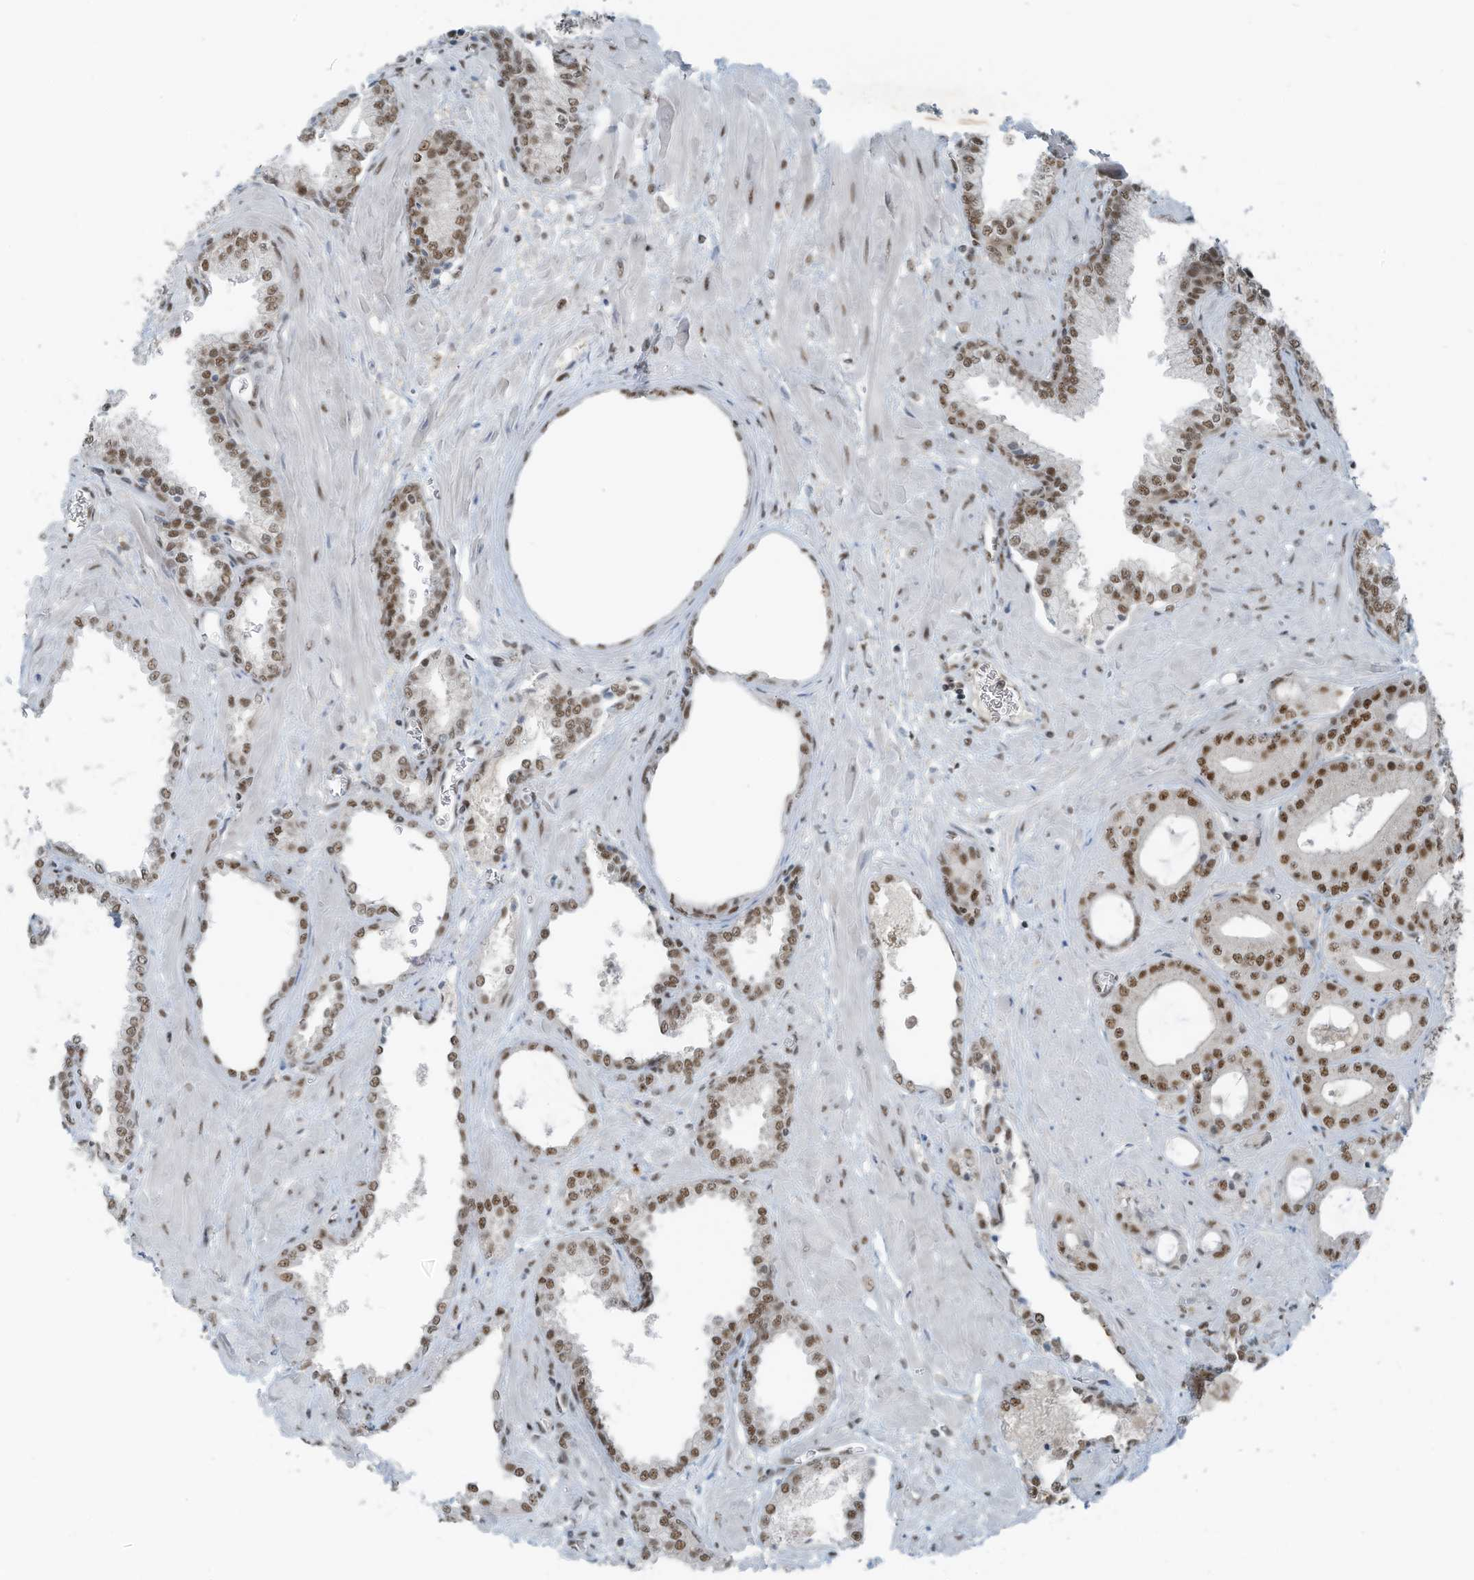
{"staining": {"intensity": "moderate", "quantity": ">75%", "location": "nuclear"}, "tissue": "prostate cancer", "cell_type": "Tumor cells", "image_type": "cancer", "snomed": [{"axis": "morphology", "description": "Adenocarcinoma, Low grade"}, {"axis": "topography", "description": "Prostate"}], "caption": "An image of human prostate cancer (low-grade adenocarcinoma) stained for a protein demonstrates moderate nuclear brown staining in tumor cells. (DAB IHC, brown staining for protein, blue staining for nuclei).", "gene": "WRNIP1", "patient": {"sex": "male", "age": 67}}